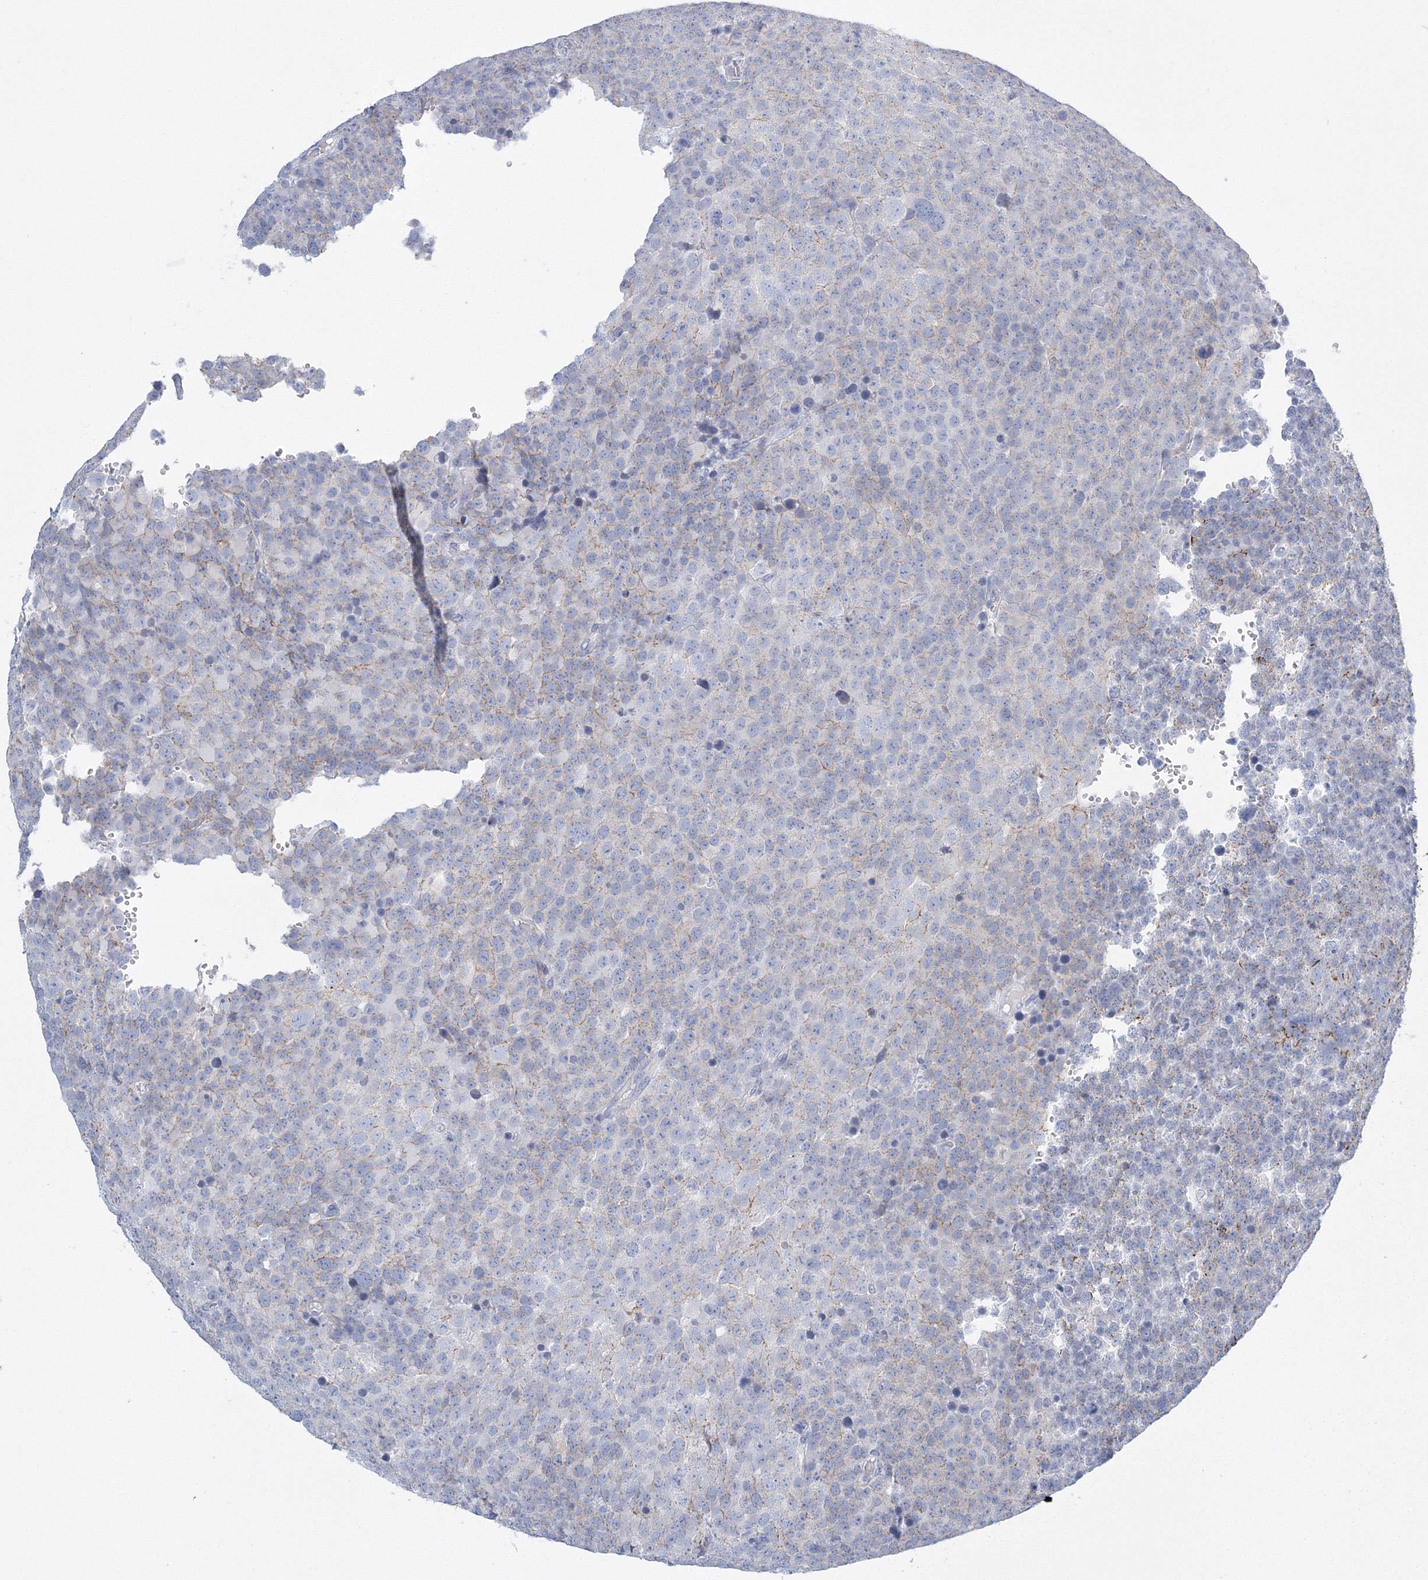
{"staining": {"intensity": "negative", "quantity": "none", "location": "none"}, "tissue": "testis cancer", "cell_type": "Tumor cells", "image_type": "cancer", "snomed": [{"axis": "morphology", "description": "Seminoma, NOS"}, {"axis": "topography", "description": "Testis"}], "caption": "DAB (3,3'-diaminobenzidine) immunohistochemical staining of human testis cancer (seminoma) shows no significant expression in tumor cells.", "gene": "AASDH", "patient": {"sex": "male", "age": 71}}